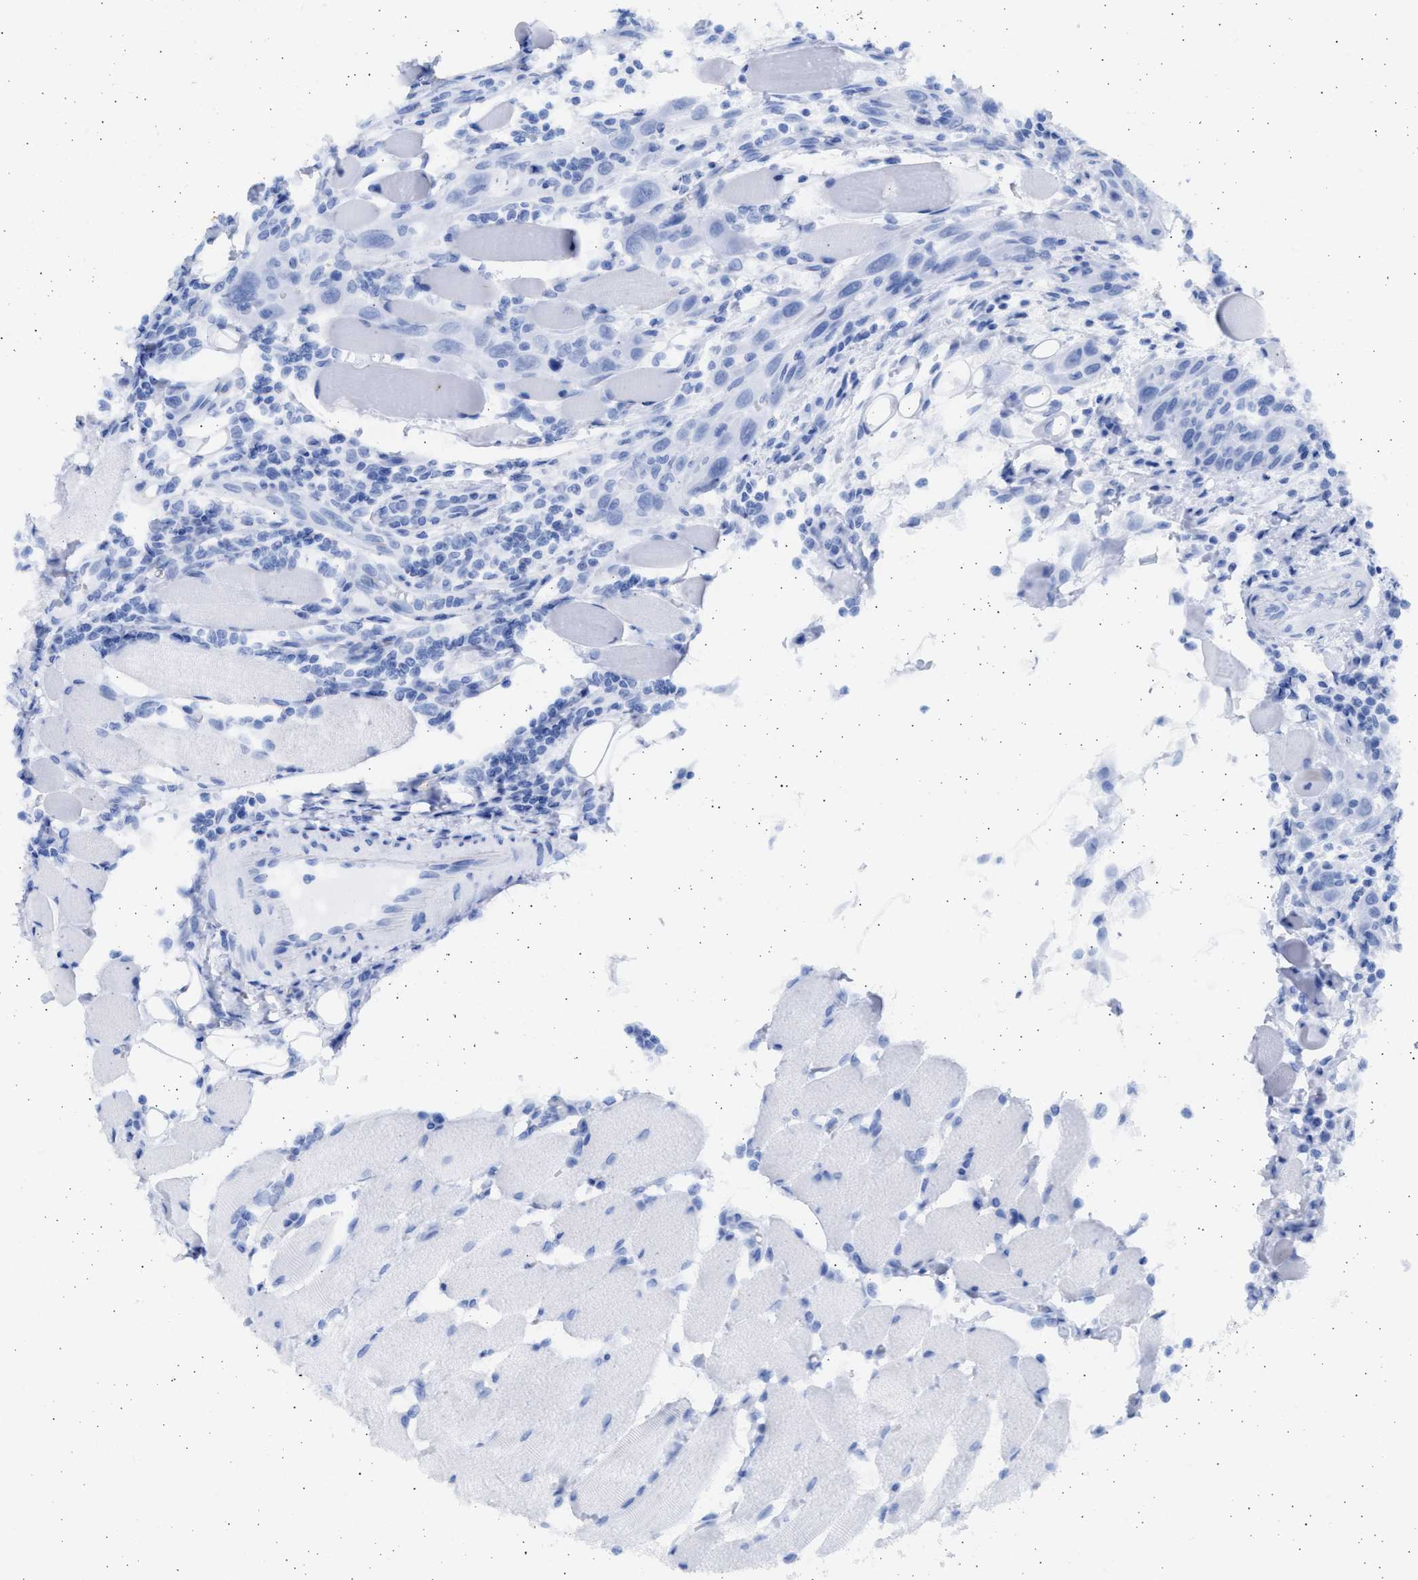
{"staining": {"intensity": "negative", "quantity": "none", "location": "none"}, "tissue": "head and neck cancer", "cell_type": "Tumor cells", "image_type": "cancer", "snomed": [{"axis": "morphology", "description": "Squamous cell carcinoma, NOS"}, {"axis": "topography", "description": "Oral tissue"}, {"axis": "topography", "description": "Head-Neck"}], "caption": "Immunohistochemistry (IHC) histopathology image of neoplastic tissue: head and neck cancer (squamous cell carcinoma) stained with DAB (3,3'-diaminobenzidine) reveals no significant protein positivity in tumor cells.", "gene": "ALDOC", "patient": {"sex": "female", "age": 50}}